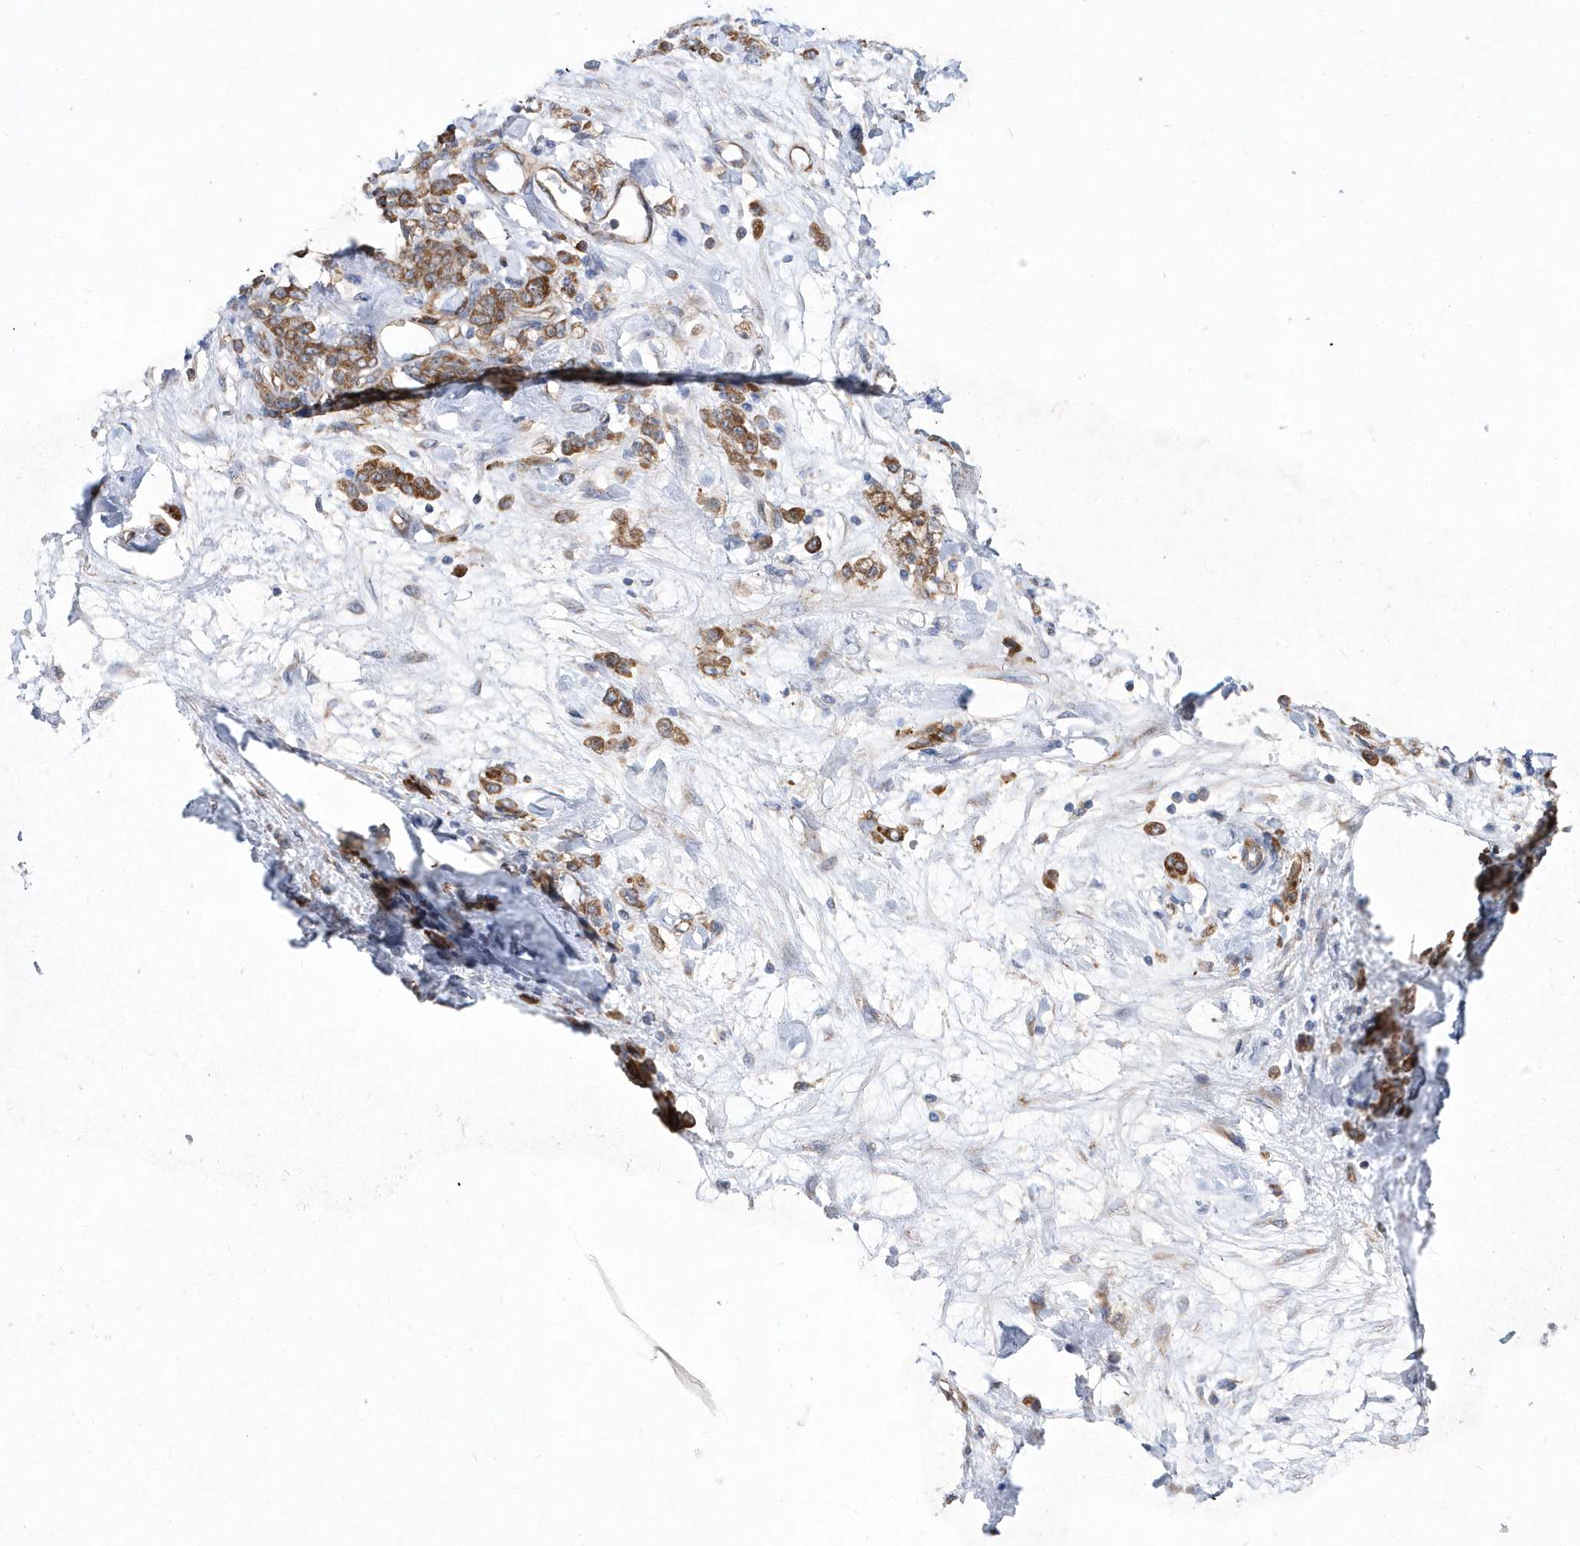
{"staining": {"intensity": "moderate", "quantity": ">75%", "location": "cytoplasmic/membranous"}, "tissue": "stomach cancer", "cell_type": "Tumor cells", "image_type": "cancer", "snomed": [{"axis": "morphology", "description": "Normal tissue, NOS"}, {"axis": "morphology", "description": "Adenocarcinoma, NOS"}, {"axis": "topography", "description": "Stomach"}], "caption": "This image exhibits immunohistochemistry (IHC) staining of stomach cancer (adenocarcinoma), with medium moderate cytoplasmic/membranous expression in about >75% of tumor cells.", "gene": "JKAMP", "patient": {"sex": "male", "age": 82}}